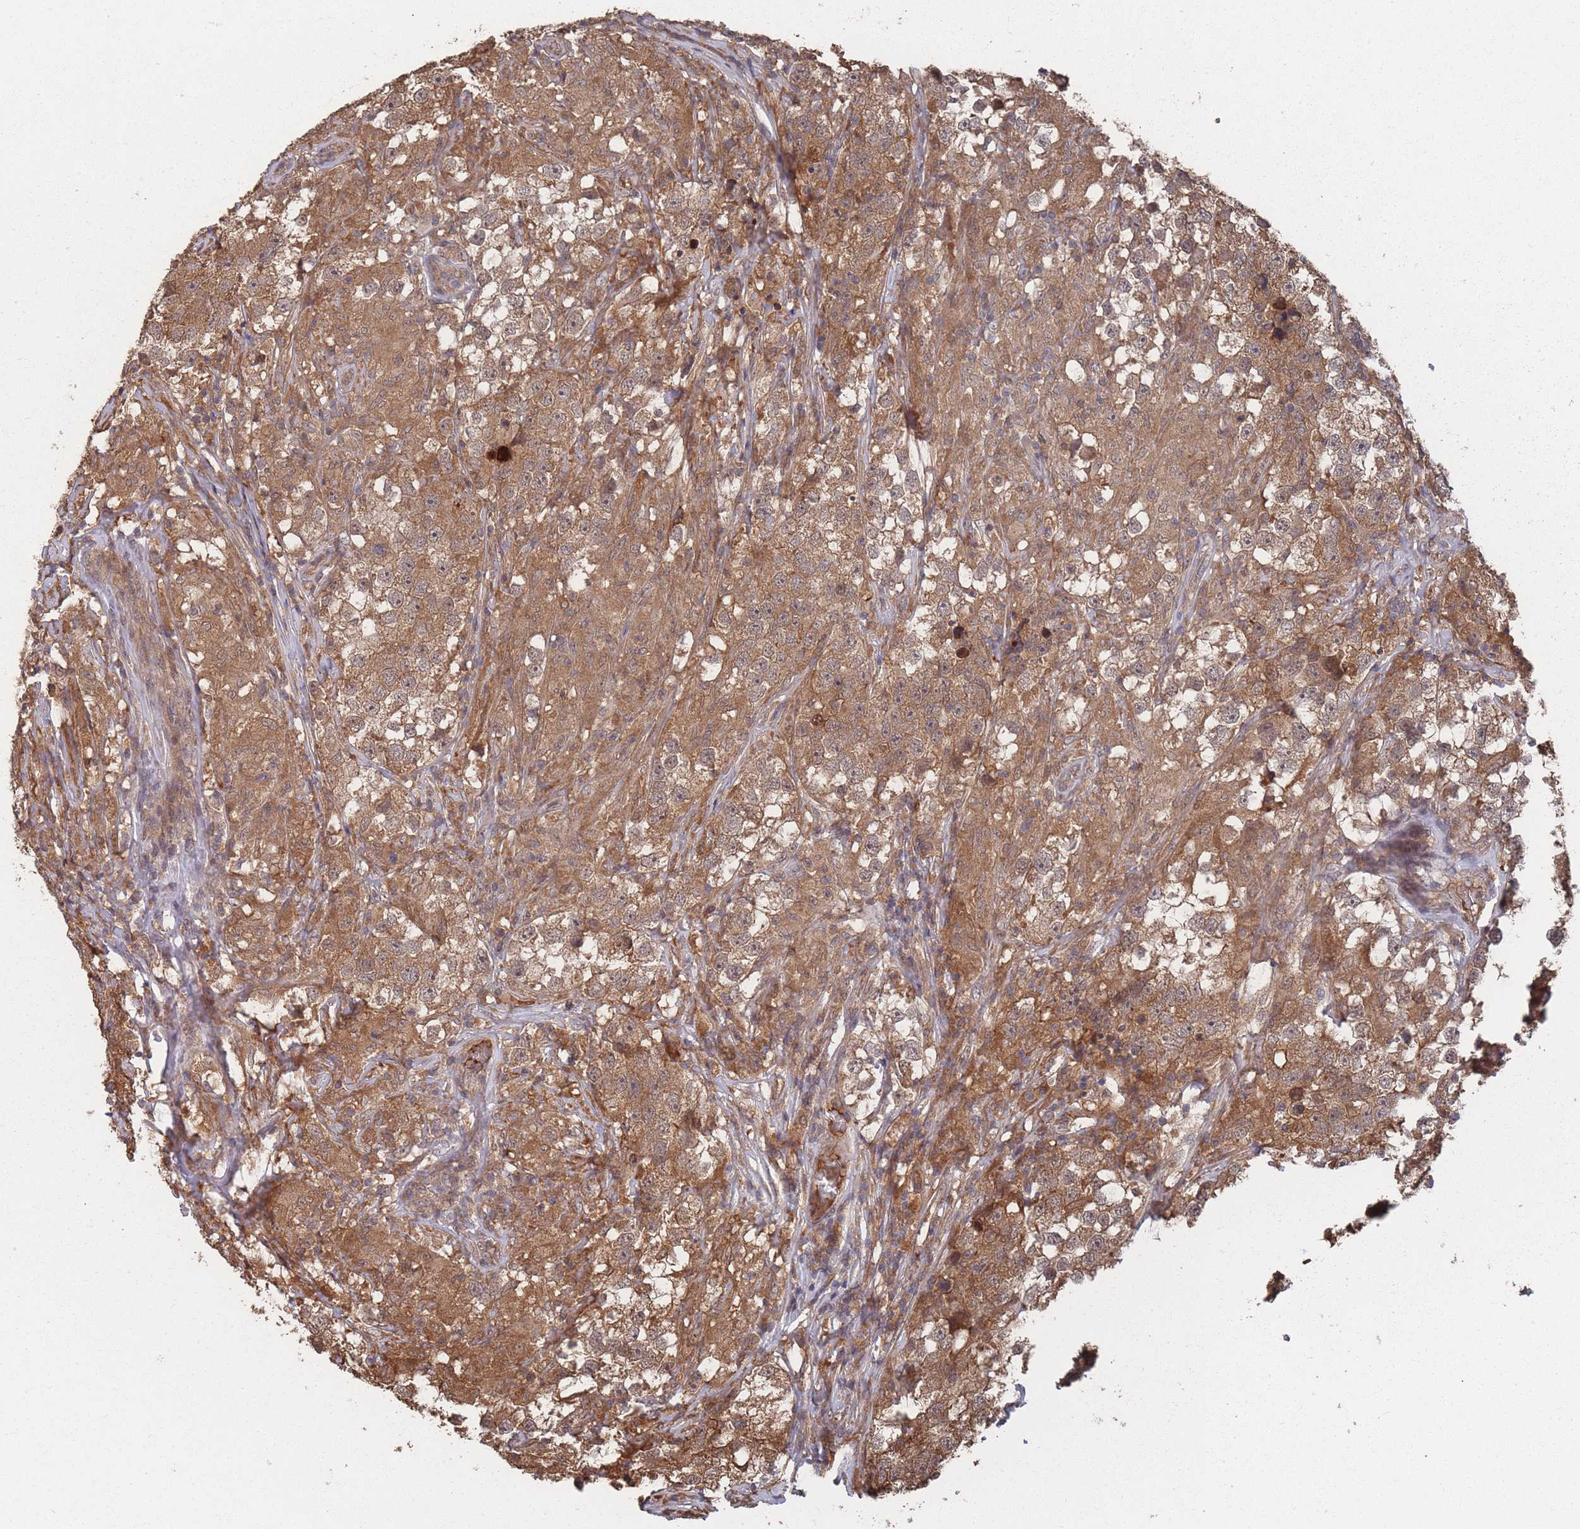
{"staining": {"intensity": "moderate", "quantity": ">75%", "location": "cytoplasmic/membranous"}, "tissue": "testis cancer", "cell_type": "Tumor cells", "image_type": "cancer", "snomed": [{"axis": "morphology", "description": "Seminoma, NOS"}, {"axis": "topography", "description": "Testis"}], "caption": "A medium amount of moderate cytoplasmic/membranous positivity is appreciated in about >75% of tumor cells in testis cancer tissue.", "gene": "SF3B1", "patient": {"sex": "male", "age": 46}}